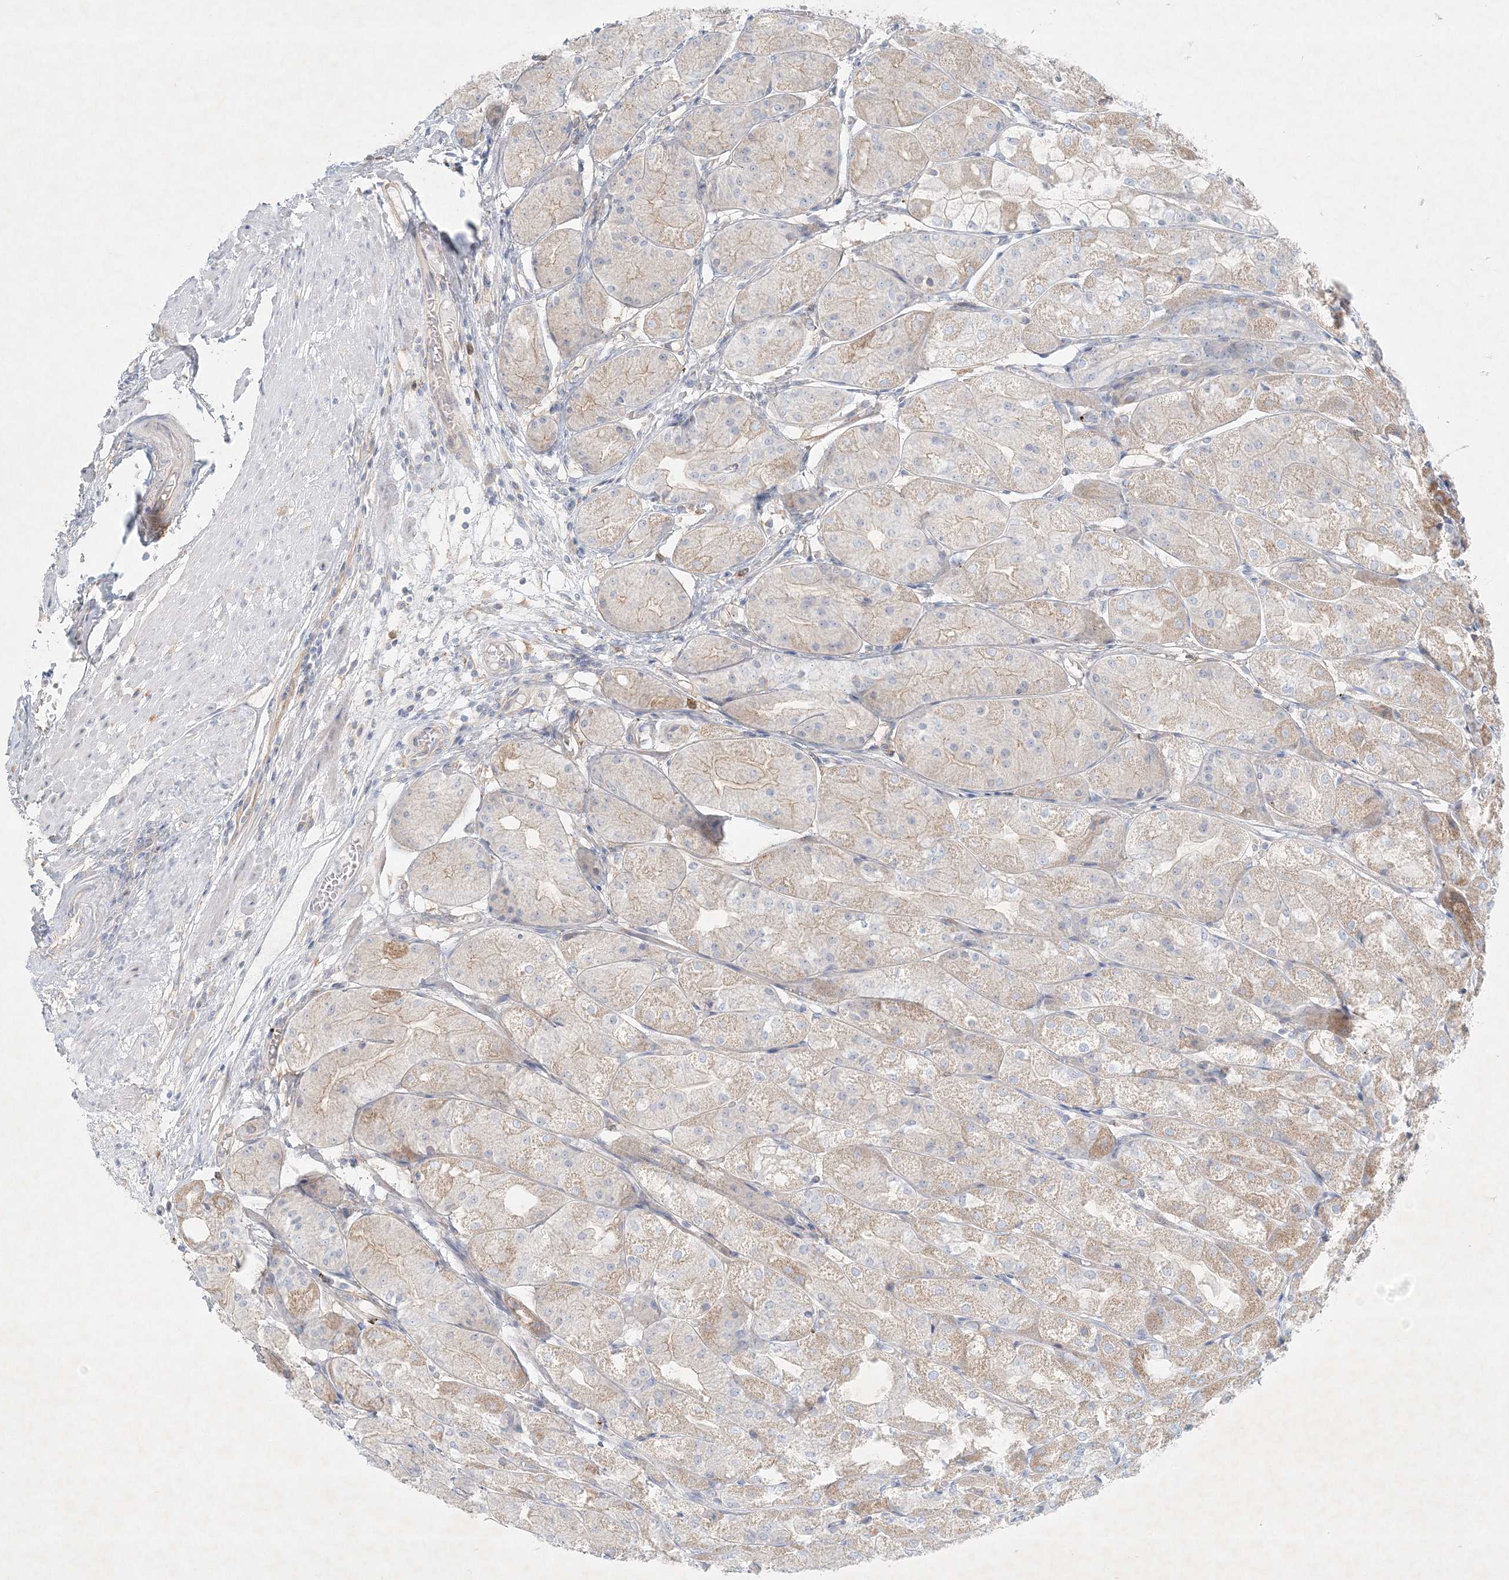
{"staining": {"intensity": "strong", "quantity": "<25%", "location": "cytoplasmic/membranous"}, "tissue": "stomach", "cell_type": "Glandular cells", "image_type": "normal", "snomed": [{"axis": "morphology", "description": "Normal tissue, NOS"}, {"axis": "topography", "description": "Stomach, upper"}], "caption": "Glandular cells show medium levels of strong cytoplasmic/membranous expression in about <25% of cells in benign human stomach.", "gene": "STK11IP", "patient": {"sex": "male", "age": 72}}